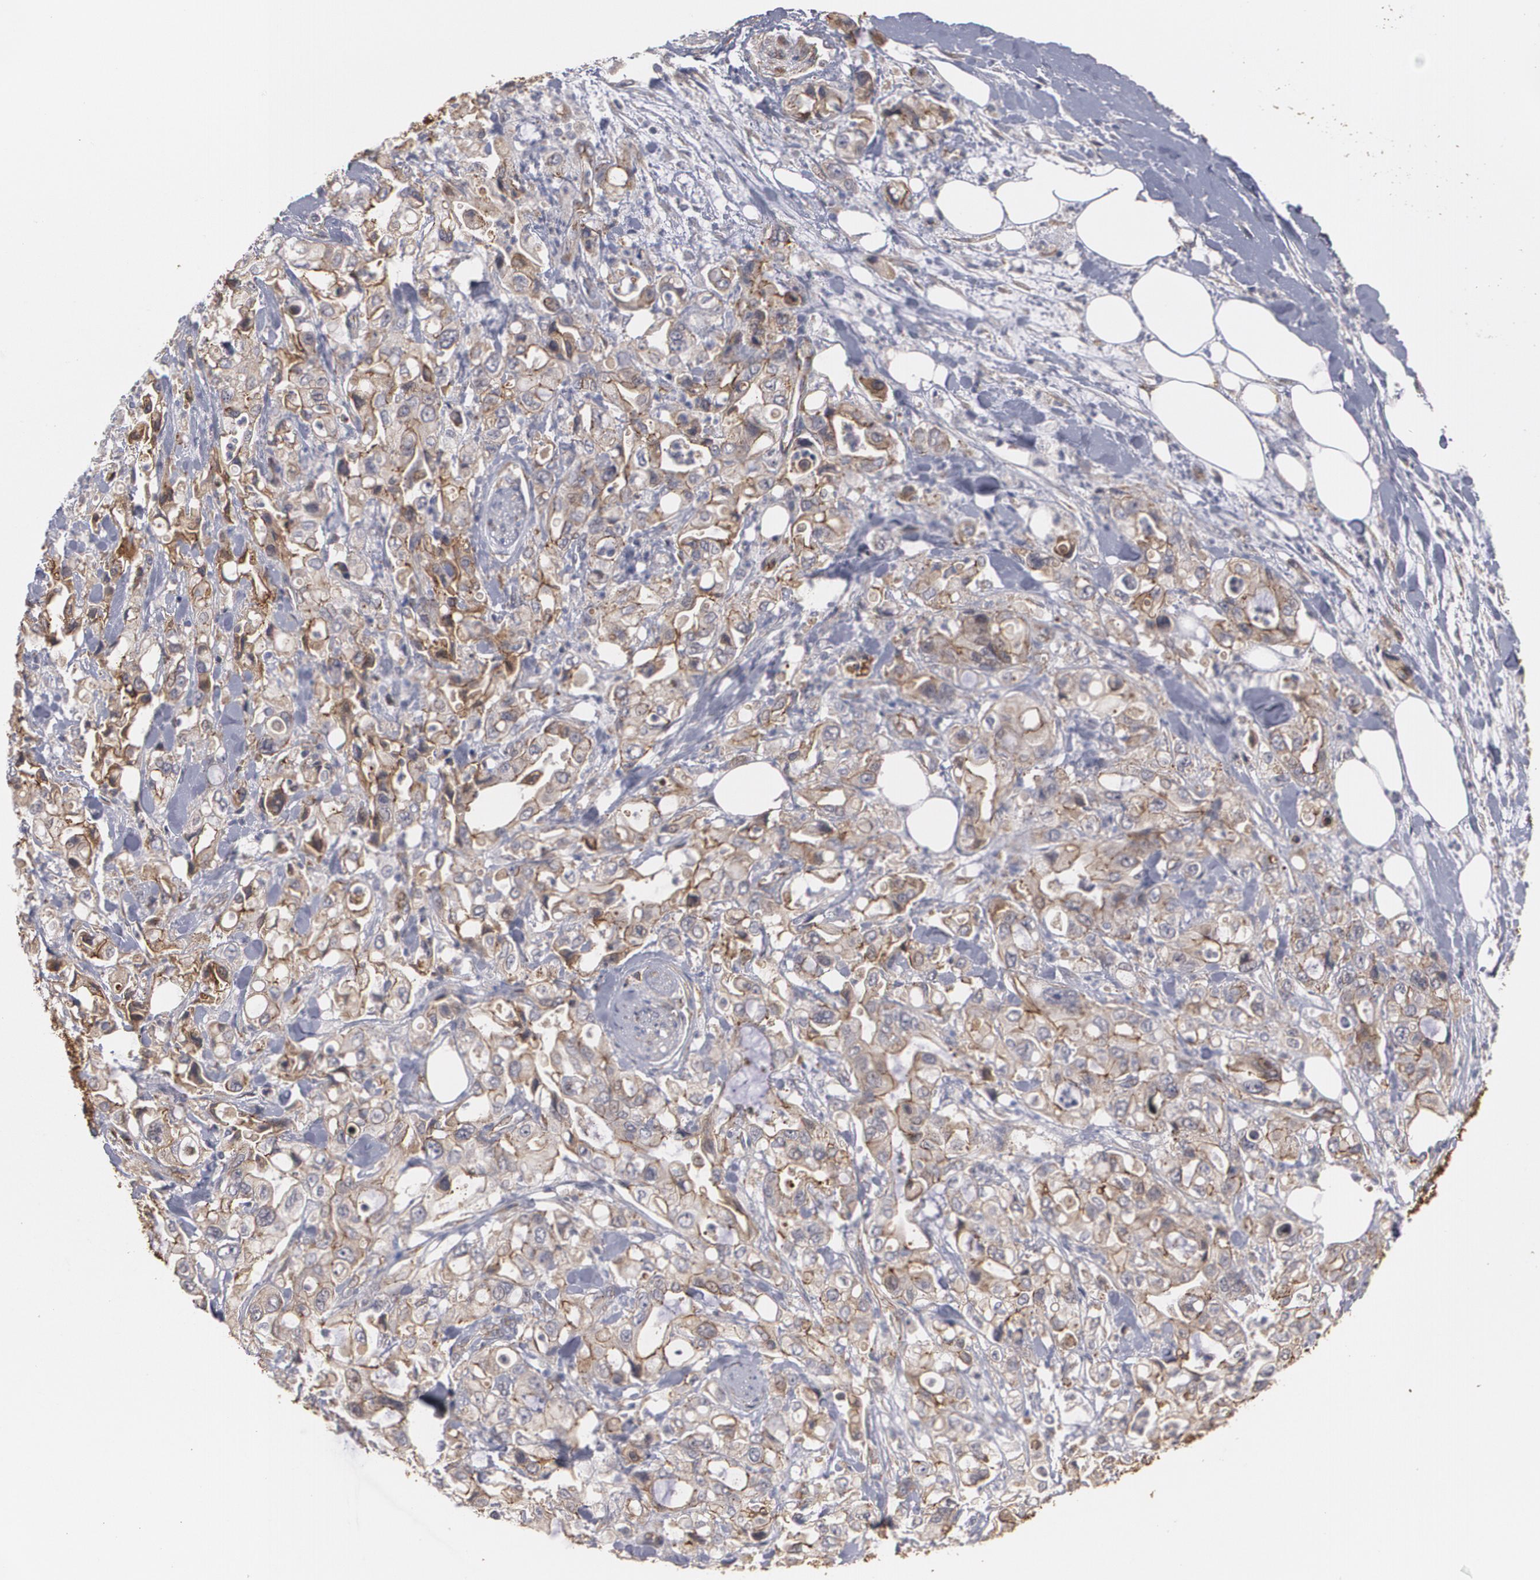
{"staining": {"intensity": "moderate", "quantity": ">75%", "location": "cytoplasmic/membranous"}, "tissue": "pancreatic cancer", "cell_type": "Tumor cells", "image_type": "cancer", "snomed": [{"axis": "morphology", "description": "Adenocarcinoma, NOS"}, {"axis": "topography", "description": "Pancreas"}], "caption": "Immunohistochemistry (IHC) histopathology image of human pancreatic adenocarcinoma stained for a protein (brown), which exhibits medium levels of moderate cytoplasmic/membranous positivity in about >75% of tumor cells.", "gene": "TJP1", "patient": {"sex": "male", "age": 70}}